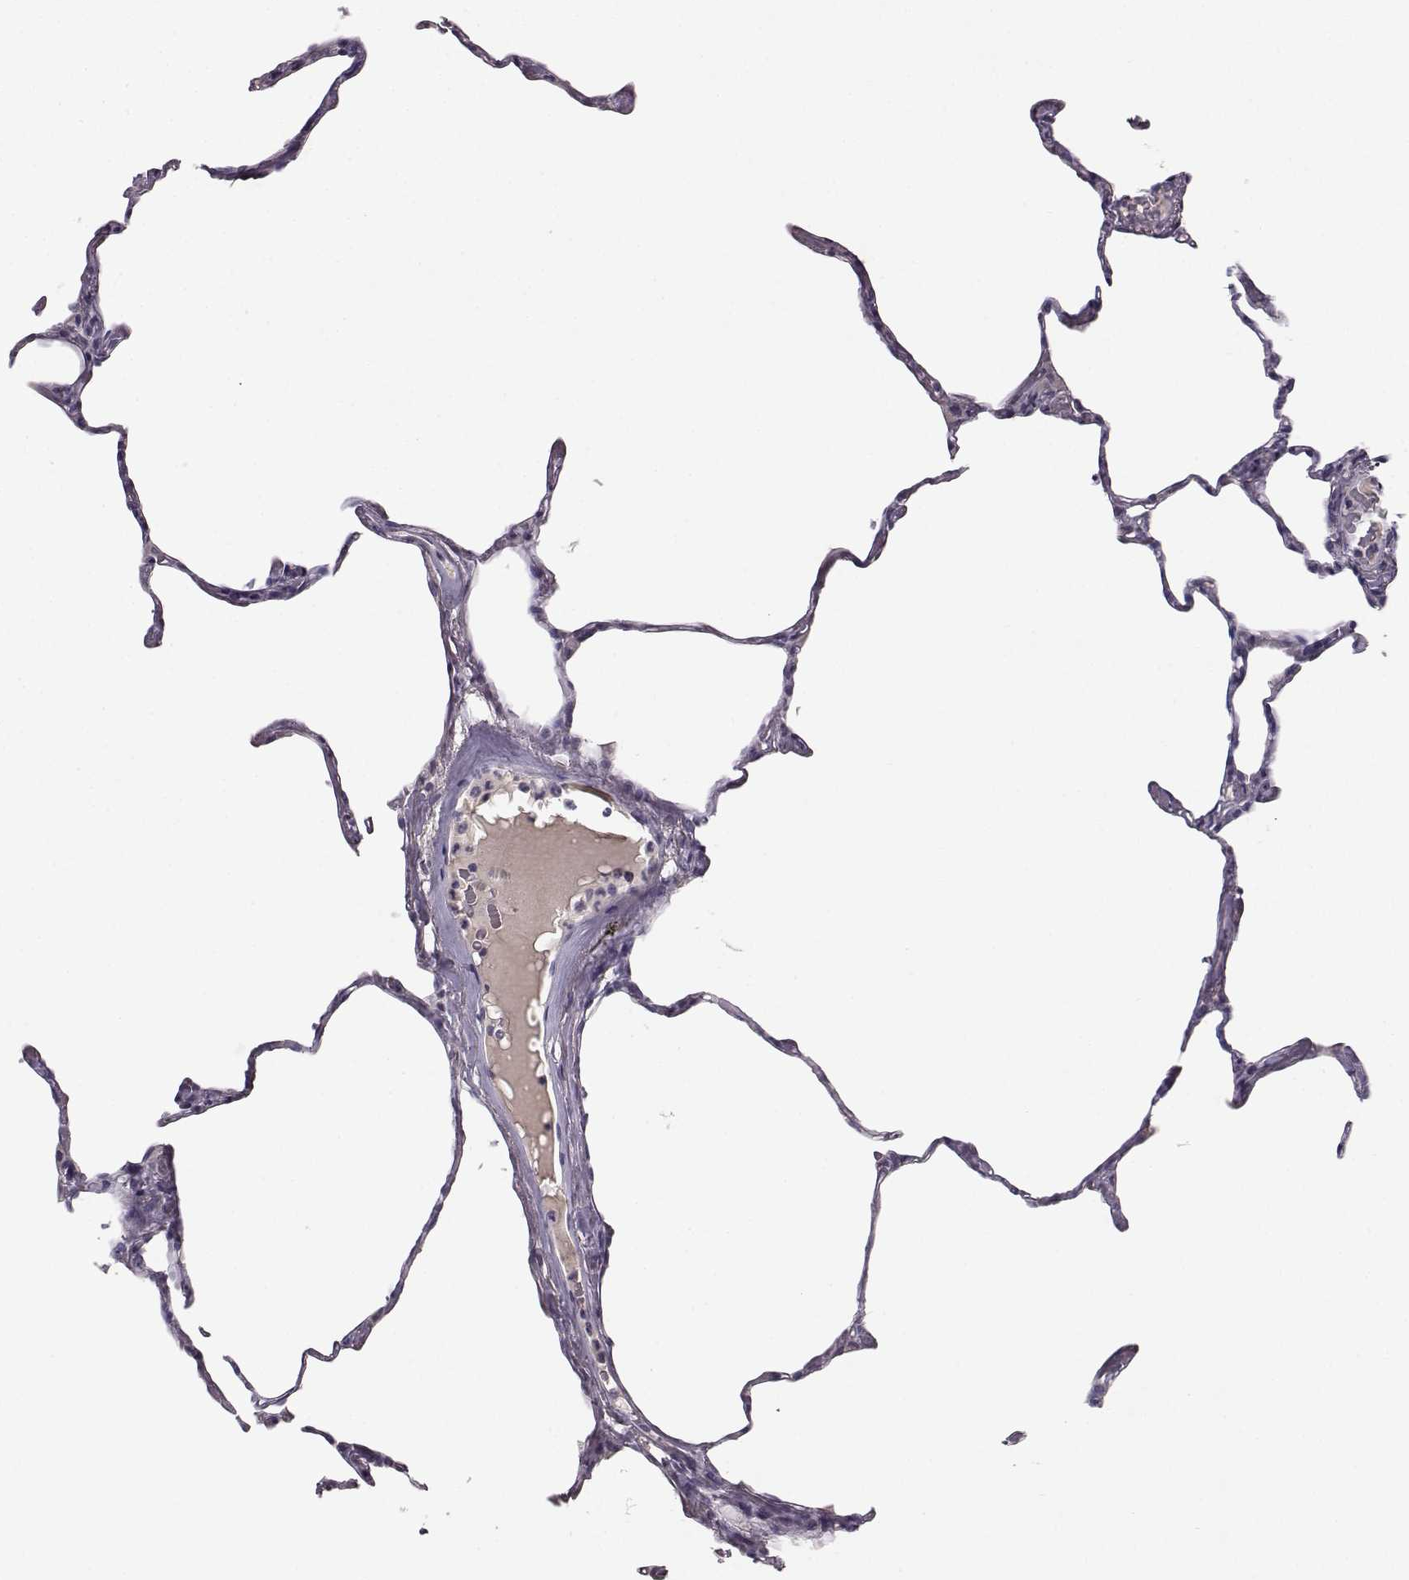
{"staining": {"intensity": "negative", "quantity": "none", "location": "none"}, "tissue": "lung", "cell_type": "Alveolar cells", "image_type": "normal", "snomed": [{"axis": "morphology", "description": "Normal tissue, NOS"}, {"axis": "topography", "description": "Lung"}], "caption": "This is an immunohistochemistry image of unremarkable lung. There is no expression in alveolar cells.", "gene": "SPAG17", "patient": {"sex": "male", "age": 65}}